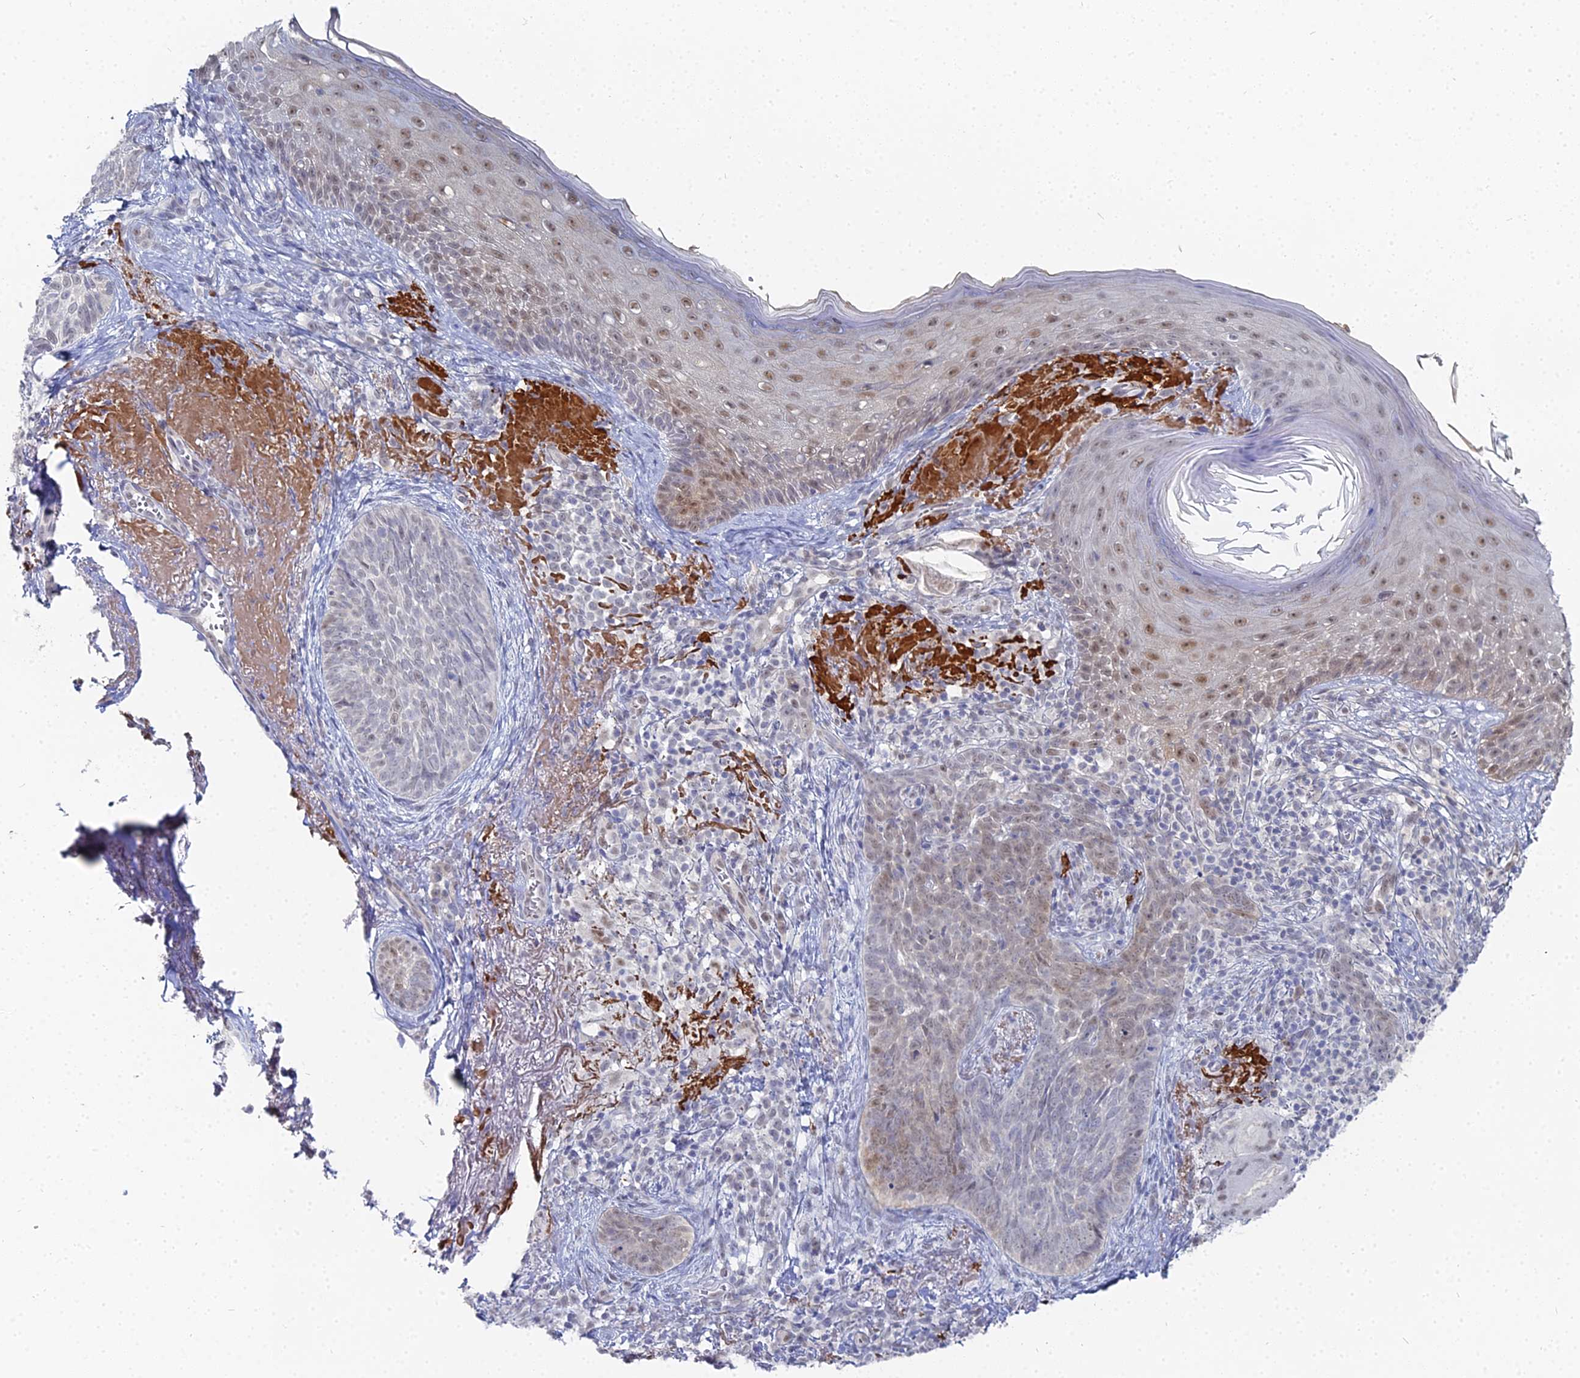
{"staining": {"intensity": "weak", "quantity": "25%-75%", "location": "nuclear"}, "tissue": "skin cancer", "cell_type": "Tumor cells", "image_type": "cancer", "snomed": [{"axis": "morphology", "description": "Basal cell carcinoma"}, {"axis": "topography", "description": "Skin"}], "caption": "Immunohistochemistry (IHC) (DAB) staining of skin cancer (basal cell carcinoma) displays weak nuclear protein positivity in approximately 25%-75% of tumor cells.", "gene": "THAP4", "patient": {"sex": "female", "age": 76}}